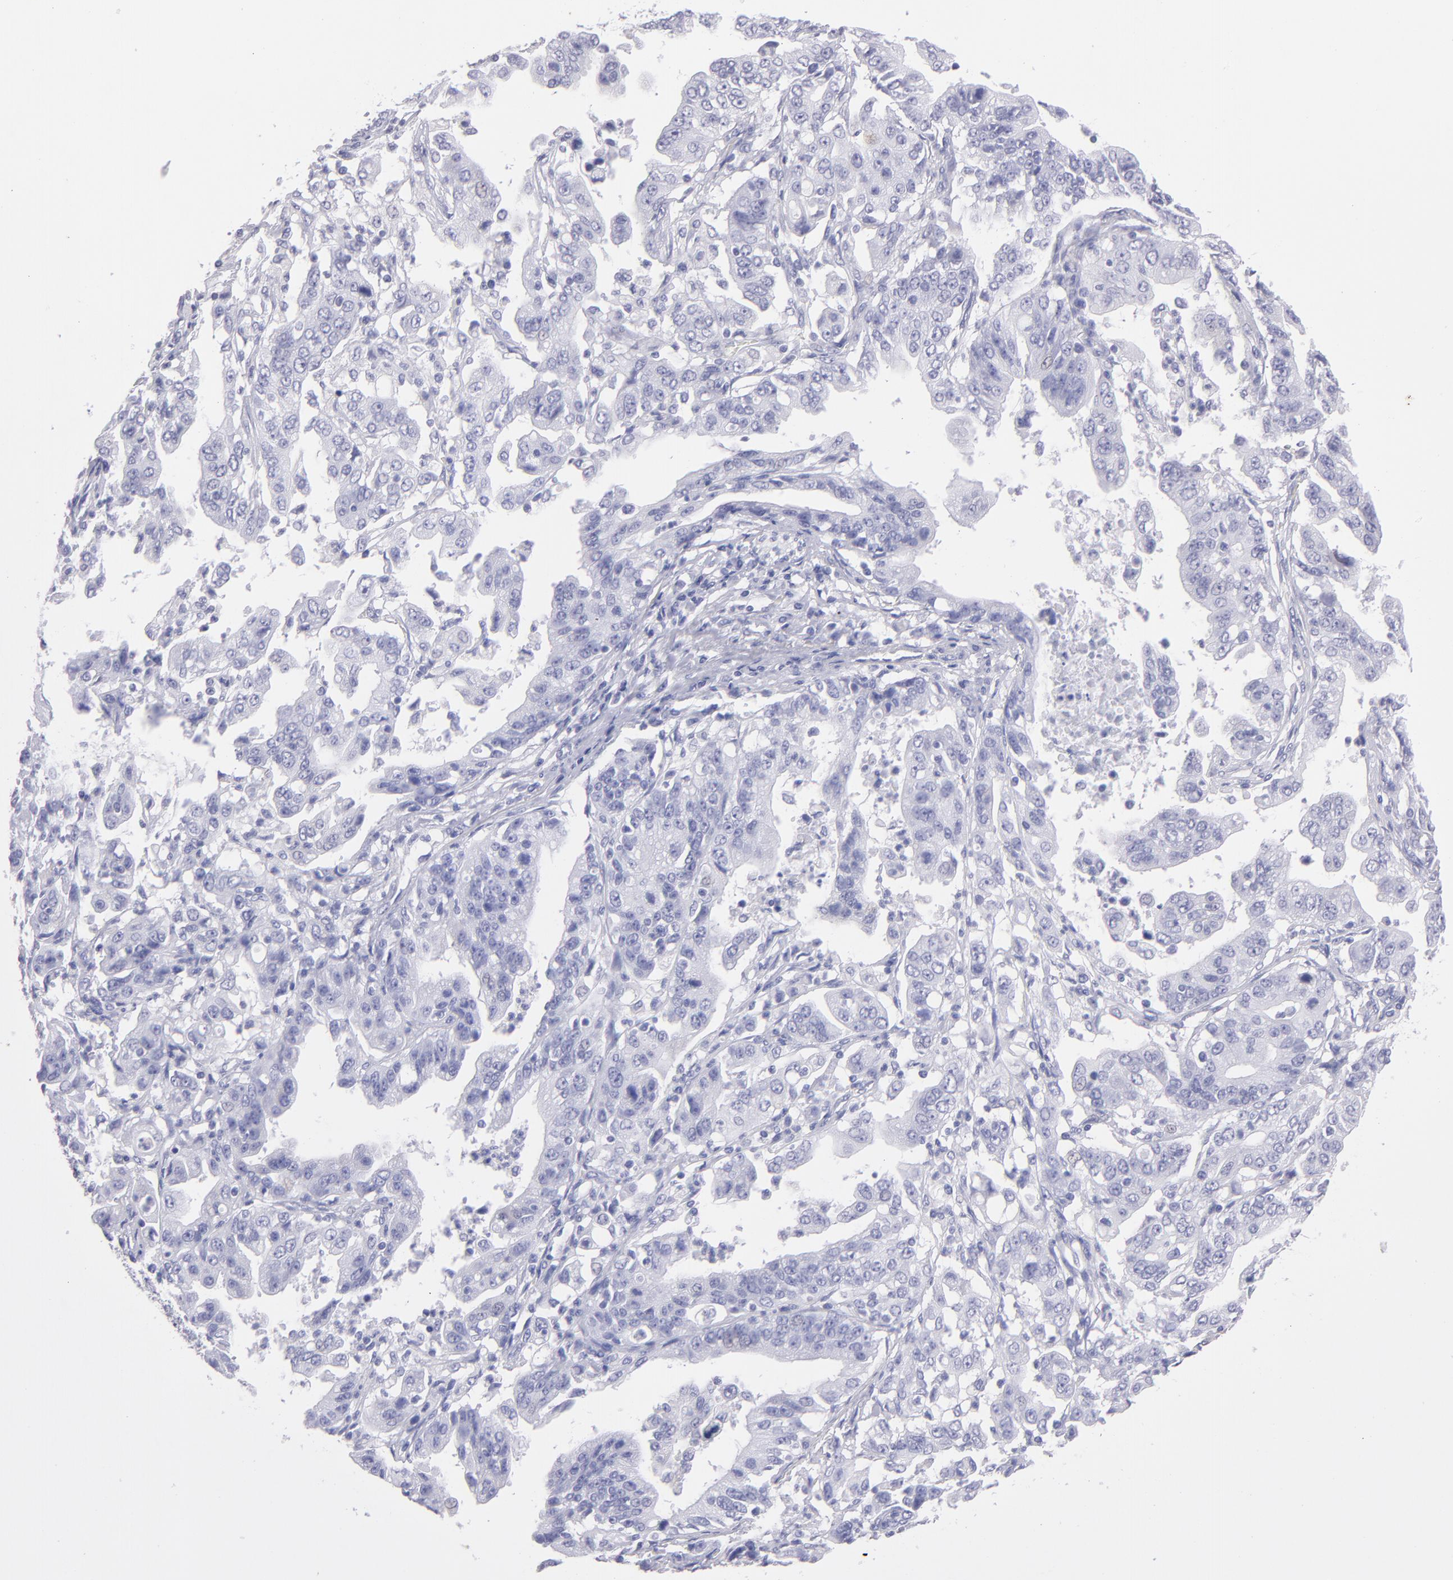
{"staining": {"intensity": "negative", "quantity": "none", "location": "none"}, "tissue": "stomach cancer", "cell_type": "Tumor cells", "image_type": "cancer", "snomed": [{"axis": "morphology", "description": "Adenocarcinoma, NOS"}, {"axis": "topography", "description": "Stomach, upper"}], "caption": "Immunohistochemical staining of human adenocarcinoma (stomach) shows no significant expression in tumor cells. (Immunohistochemistry, brightfield microscopy, high magnification).", "gene": "TG", "patient": {"sex": "female", "age": 50}}